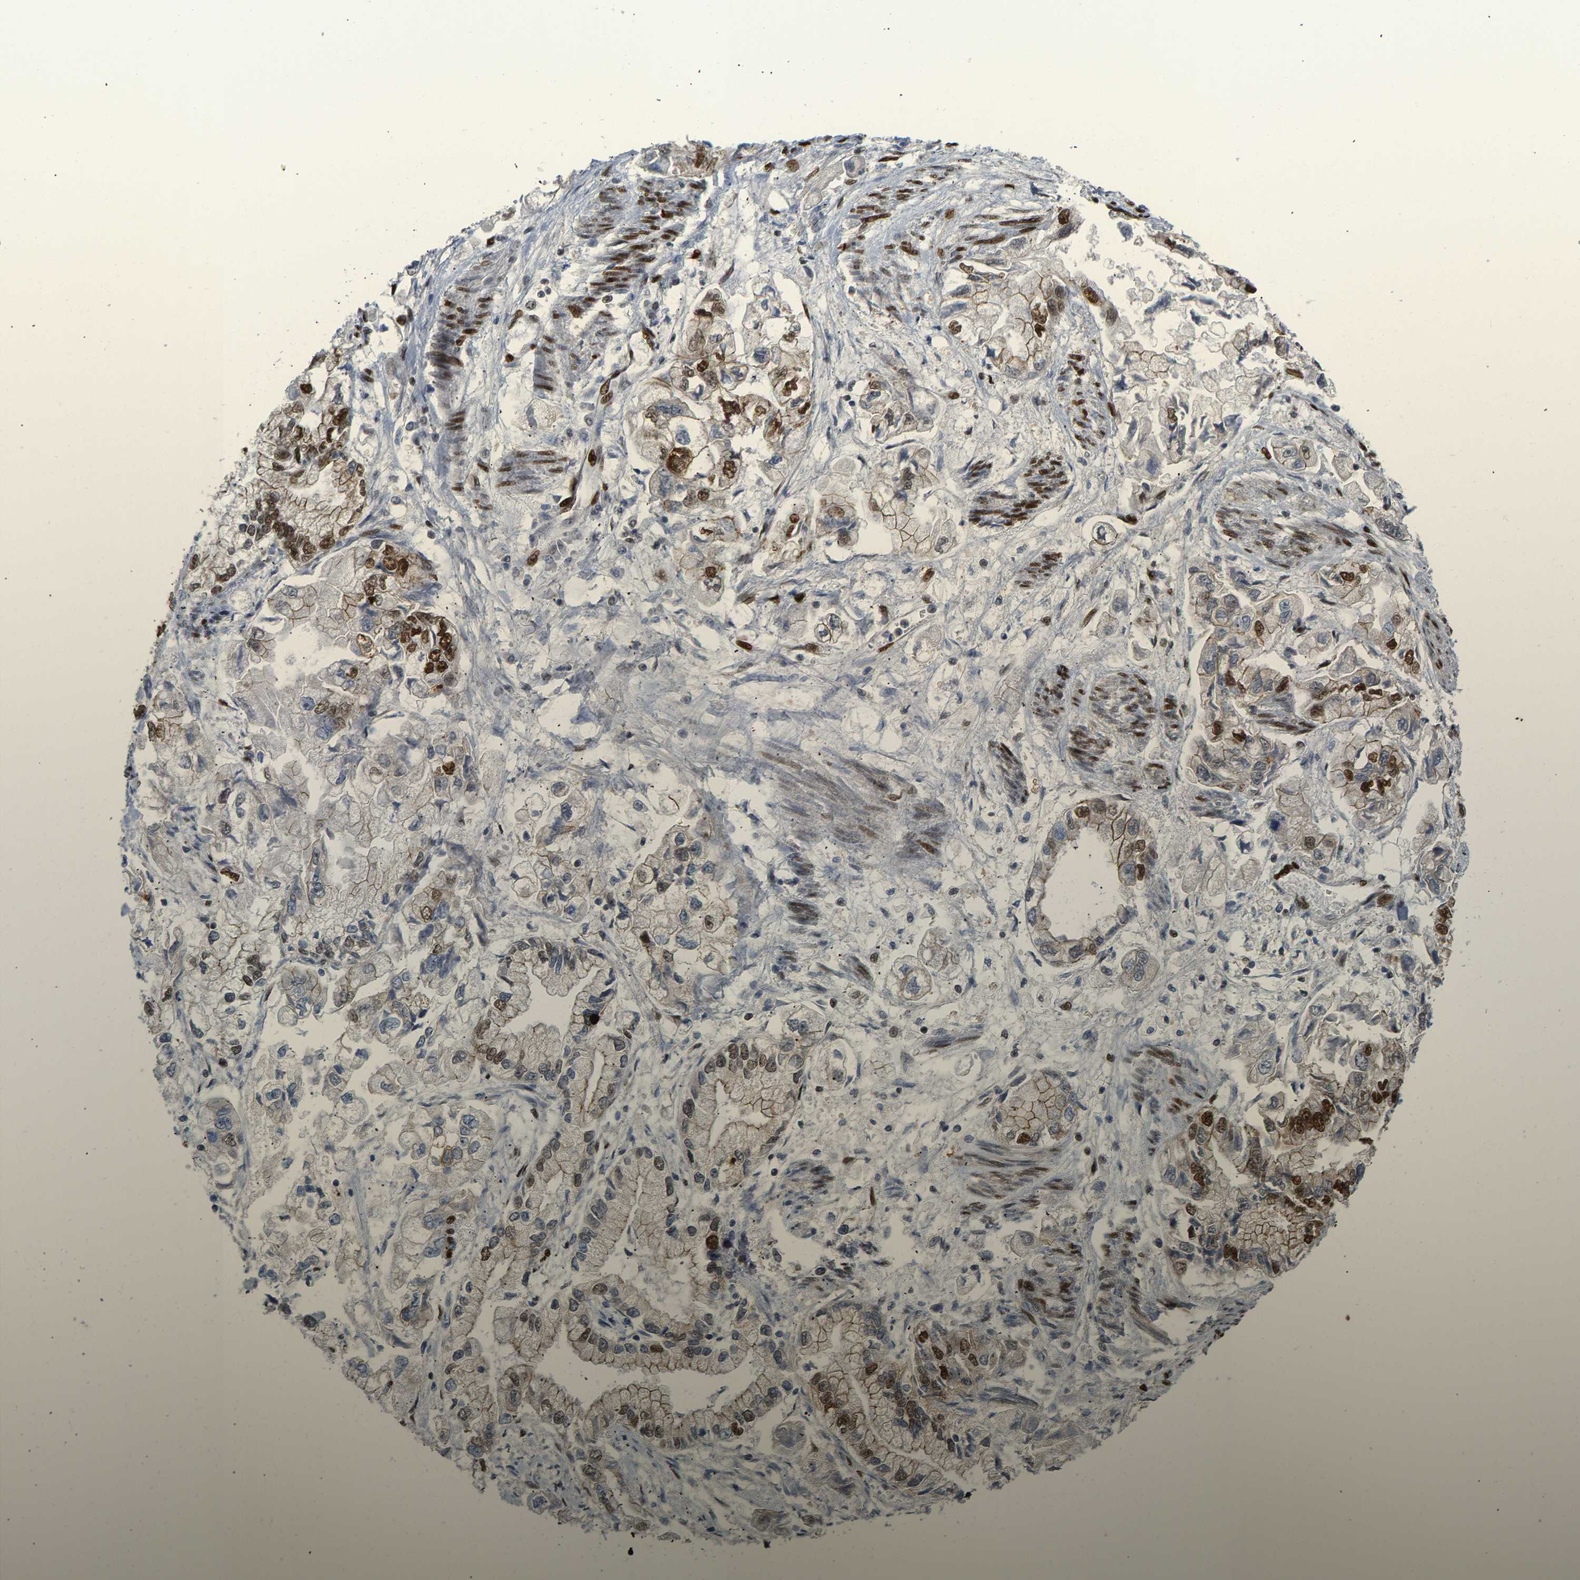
{"staining": {"intensity": "strong", "quantity": "25%-75%", "location": "nuclear"}, "tissue": "stomach cancer", "cell_type": "Tumor cells", "image_type": "cancer", "snomed": [{"axis": "morphology", "description": "Normal tissue, NOS"}, {"axis": "morphology", "description": "Adenocarcinoma, NOS"}, {"axis": "topography", "description": "Stomach"}], "caption": "Immunohistochemistry staining of stomach adenocarcinoma, which demonstrates high levels of strong nuclear staining in about 25%-75% of tumor cells indicating strong nuclear protein expression. The staining was performed using DAB (3,3'-diaminobenzidine) (brown) for protein detection and nuclei were counterstained in hematoxylin (blue).", "gene": "FOXK1", "patient": {"sex": "male", "age": 62}}